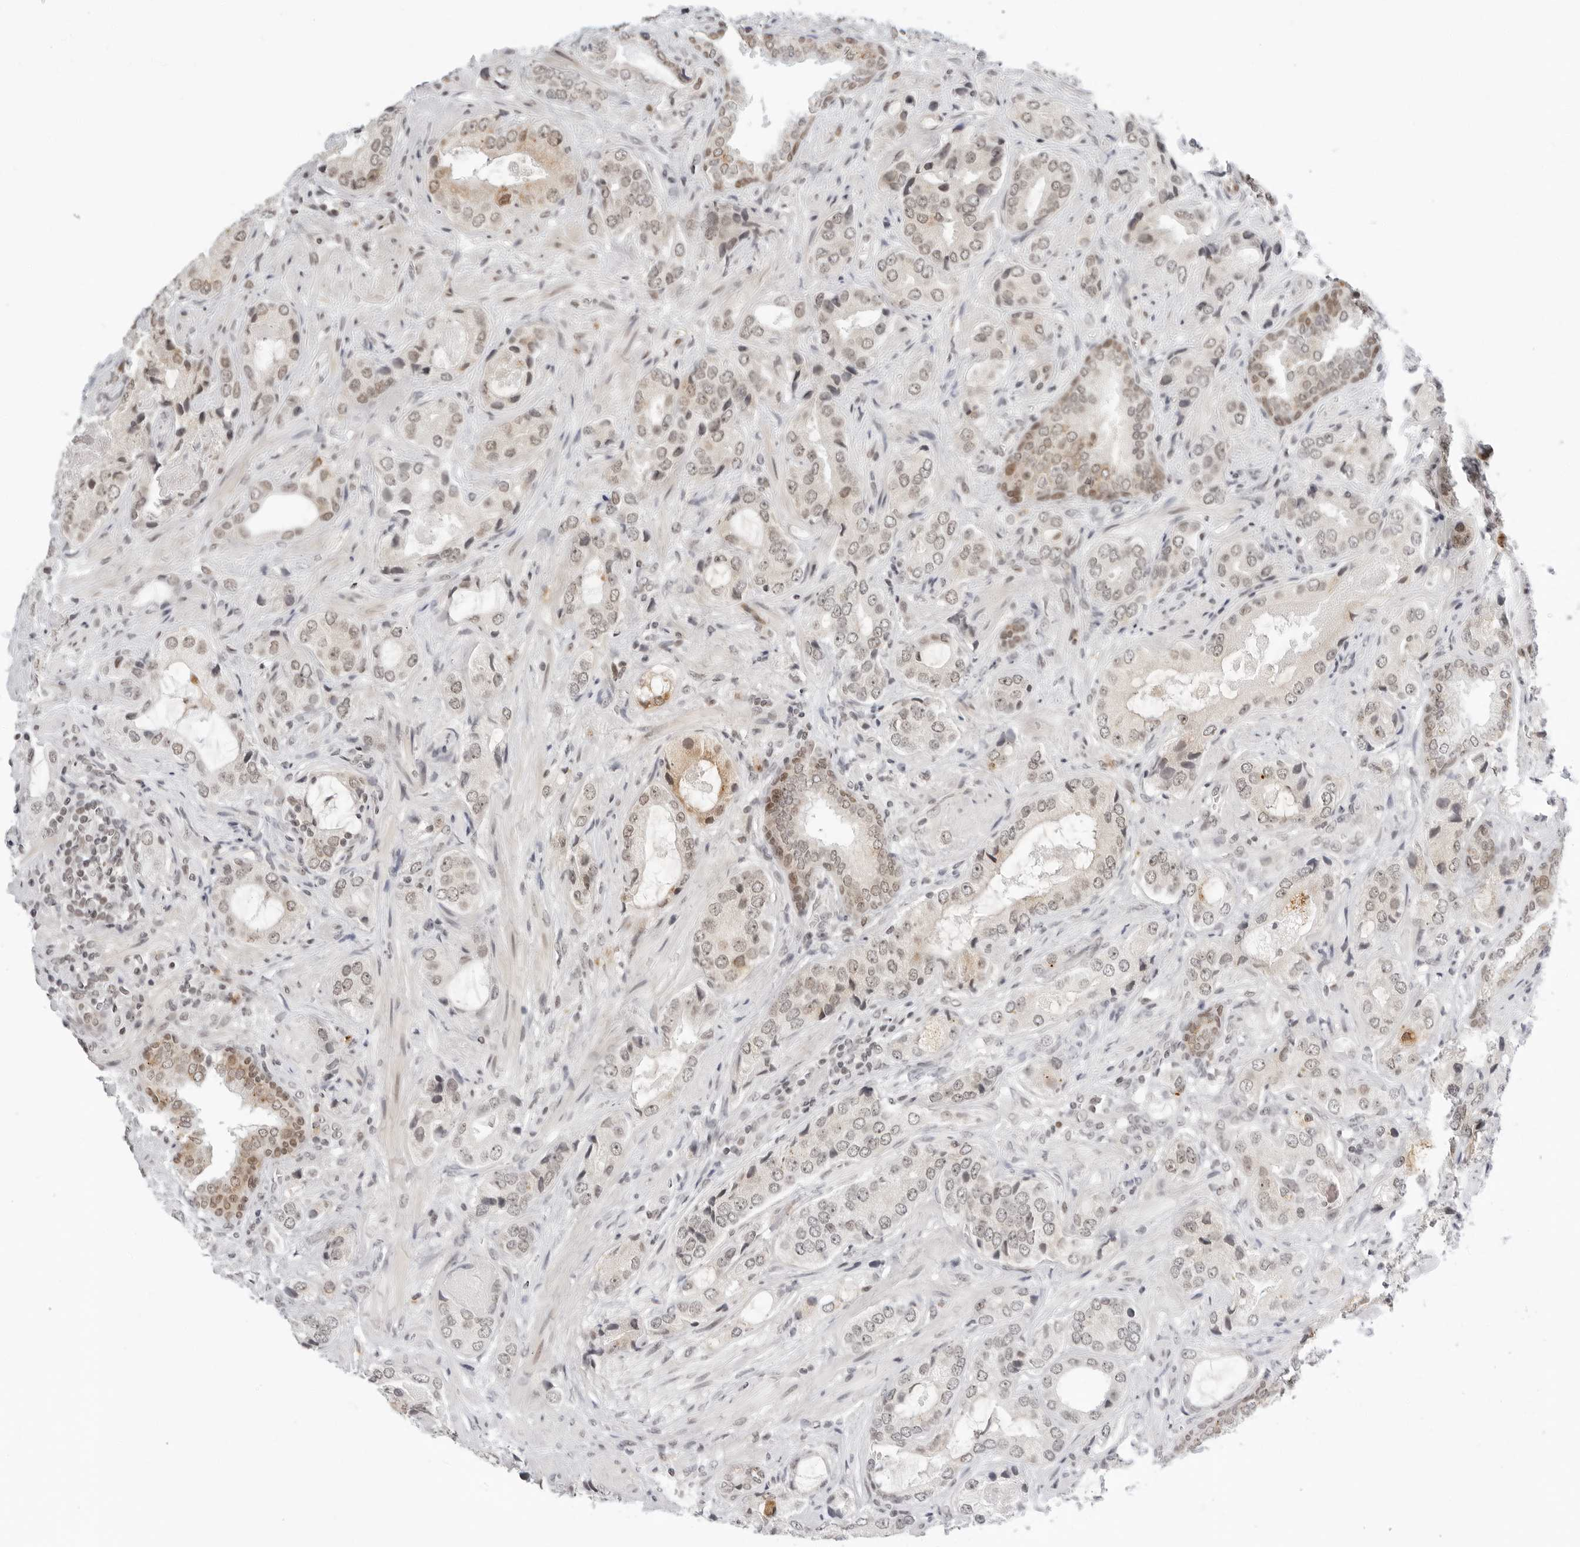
{"staining": {"intensity": "weak", "quantity": ">75%", "location": "nuclear"}, "tissue": "prostate cancer", "cell_type": "Tumor cells", "image_type": "cancer", "snomed": [{"axis": "morphology", "description": "Normal tissue, NOS"}, {"axis": "morphology", "description": "Adenocarcinoma, High grade"}, {"axis": "topography", "description": "Prostate"}, {"axis": "topography", "description": "Peripheral nerve tissue"}], "caption": "Prostate cancer stained for a protein (brown) displays weak nuclear positive positivity in about >75% of tumor cells.", "gene": "MSH6", "patient": {"sex": "male", "age": 59}}